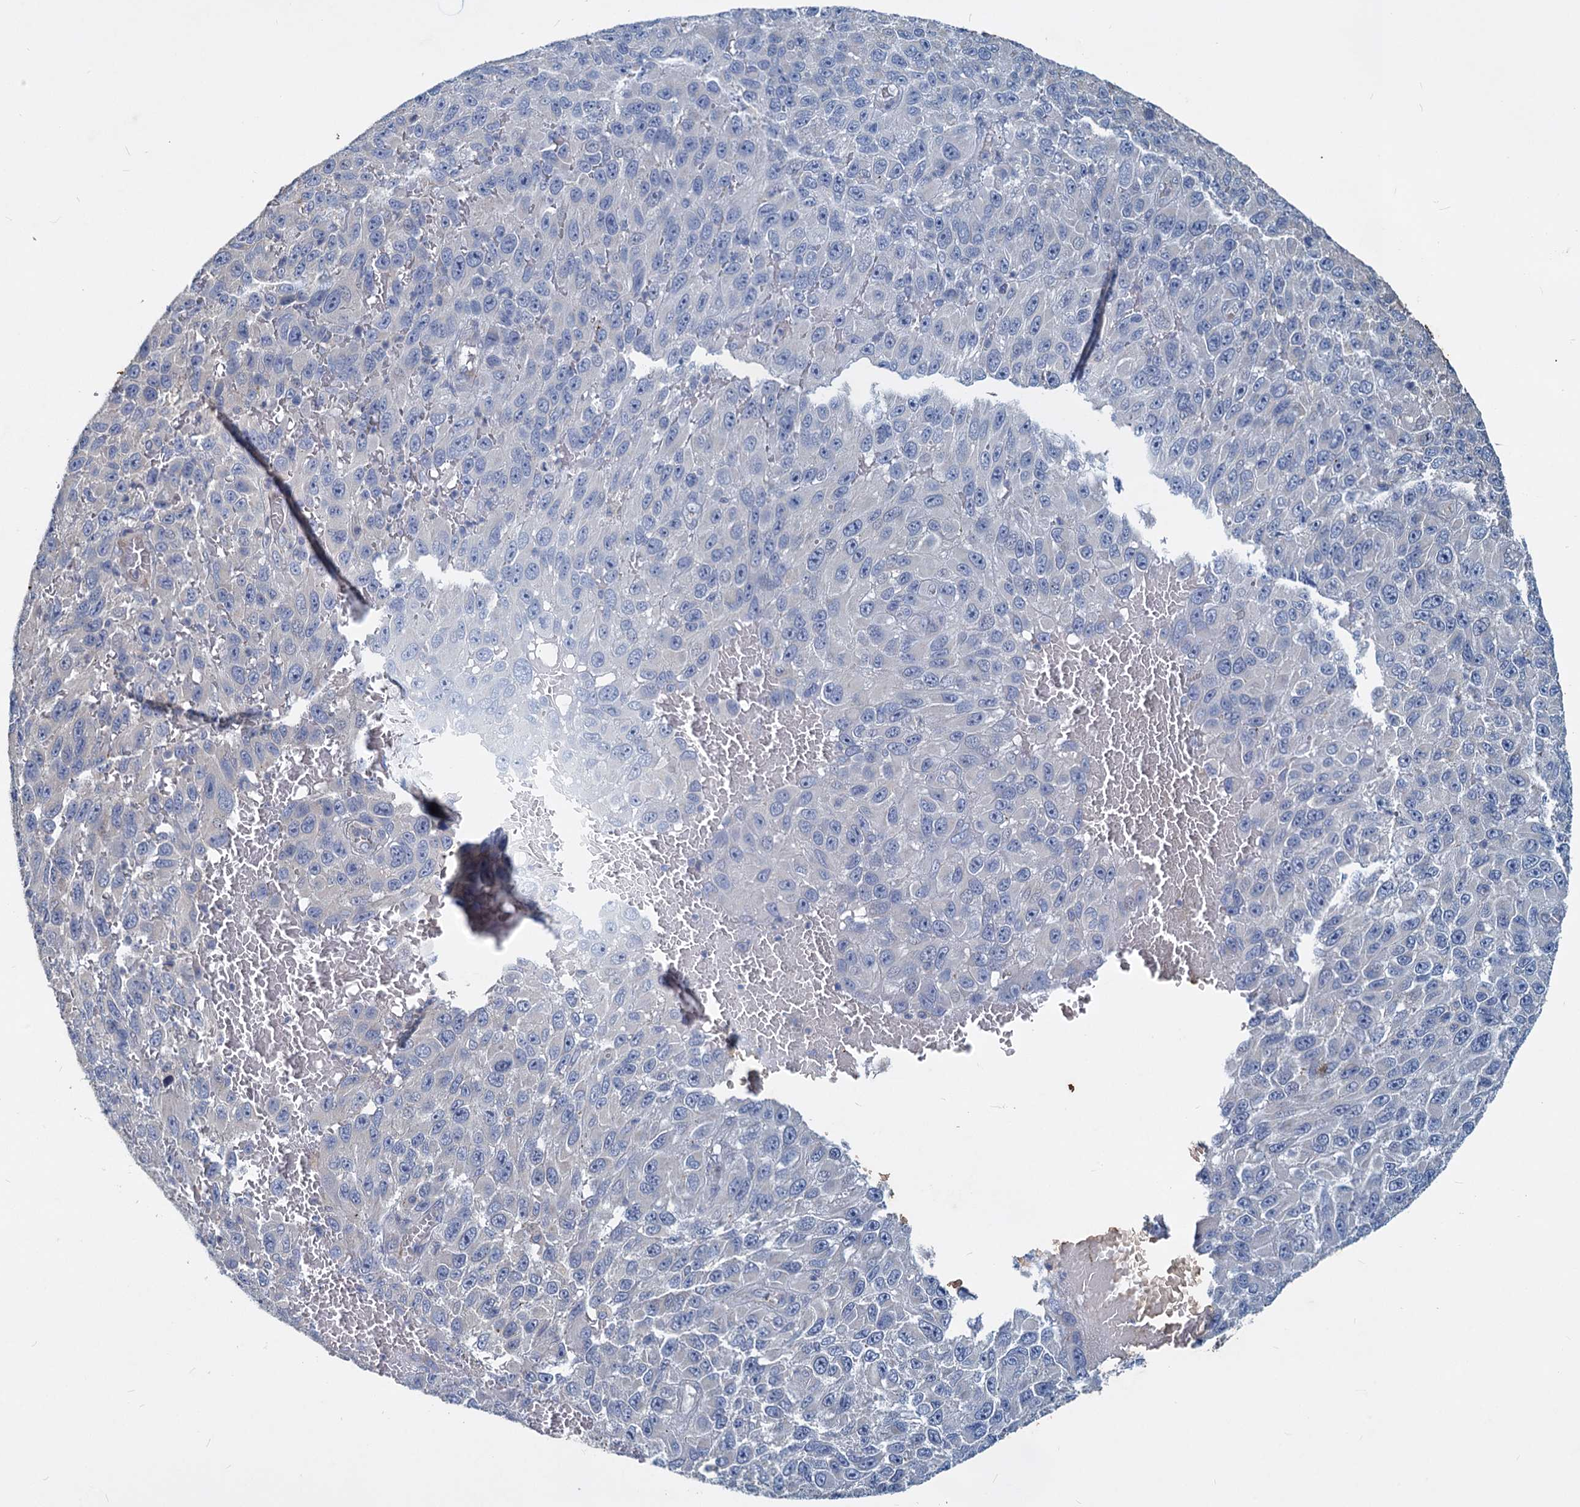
{"staining": {"intensity": "negative", "quantity": "none", "location": "none"}, "tissue": "melanoma", "cell_type": "Tumor cells", "image_type": "cancer", "snomed": [{"axis": "morphology", "description": "Normal tissue, NOS"}, {"axis": "morphology", "description": "Malignant melanoma, NOS"}, {"axis": "topography", "description": "Skin"}], "caption": "Immunohistochemistry (IHC) image of neoplastic tissue: human malignant melanoma stained with DAB (3,3'-diaminobenzidine) reveals no significant protein expression in tumor cells.", "gene": "SLC2A7", "patient": {"sex": "female", "age": 96}}